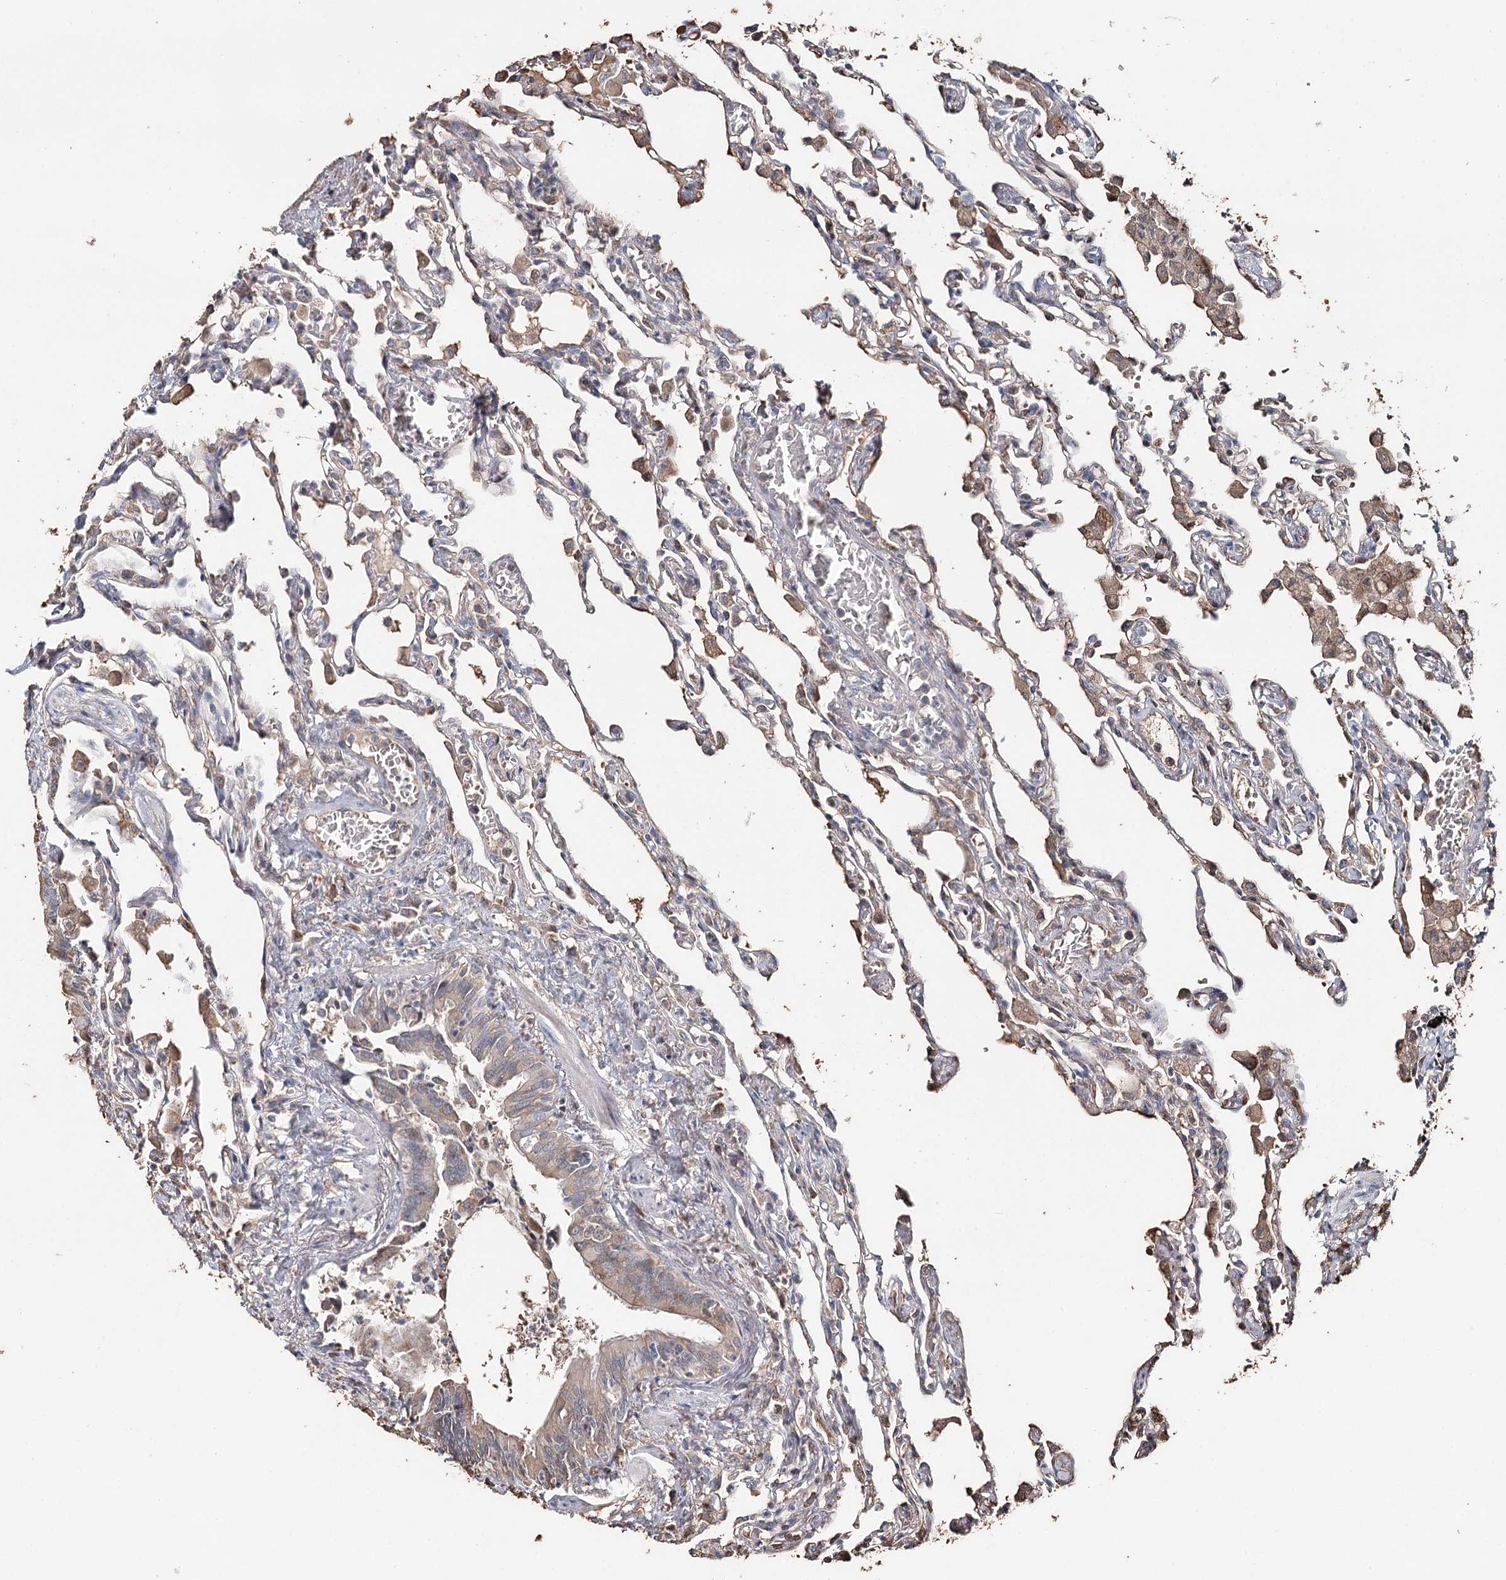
{"staining": {"intensity": "weak", "quantity": "<25%", "location": "cytoplasmic/membranous"}, "tissue": "lung", "cell_type": "Alveolar cells", "image_type": "normal", "snomed": [{"axis": "morphology", "description": "Normal tissue, NOS"}, {"axis": "topography", "description": "Bronchus"}, {"axis": "topography", "description": "Lung"}], "caption": "A high-resolution photomicrograph shows IHC staining of benign lung, which shows no significant expression in alveolar cells. Nuclei are stained in blue.", "gene": "SYVN1", "patient": {"sex": "female", "age": 49}}